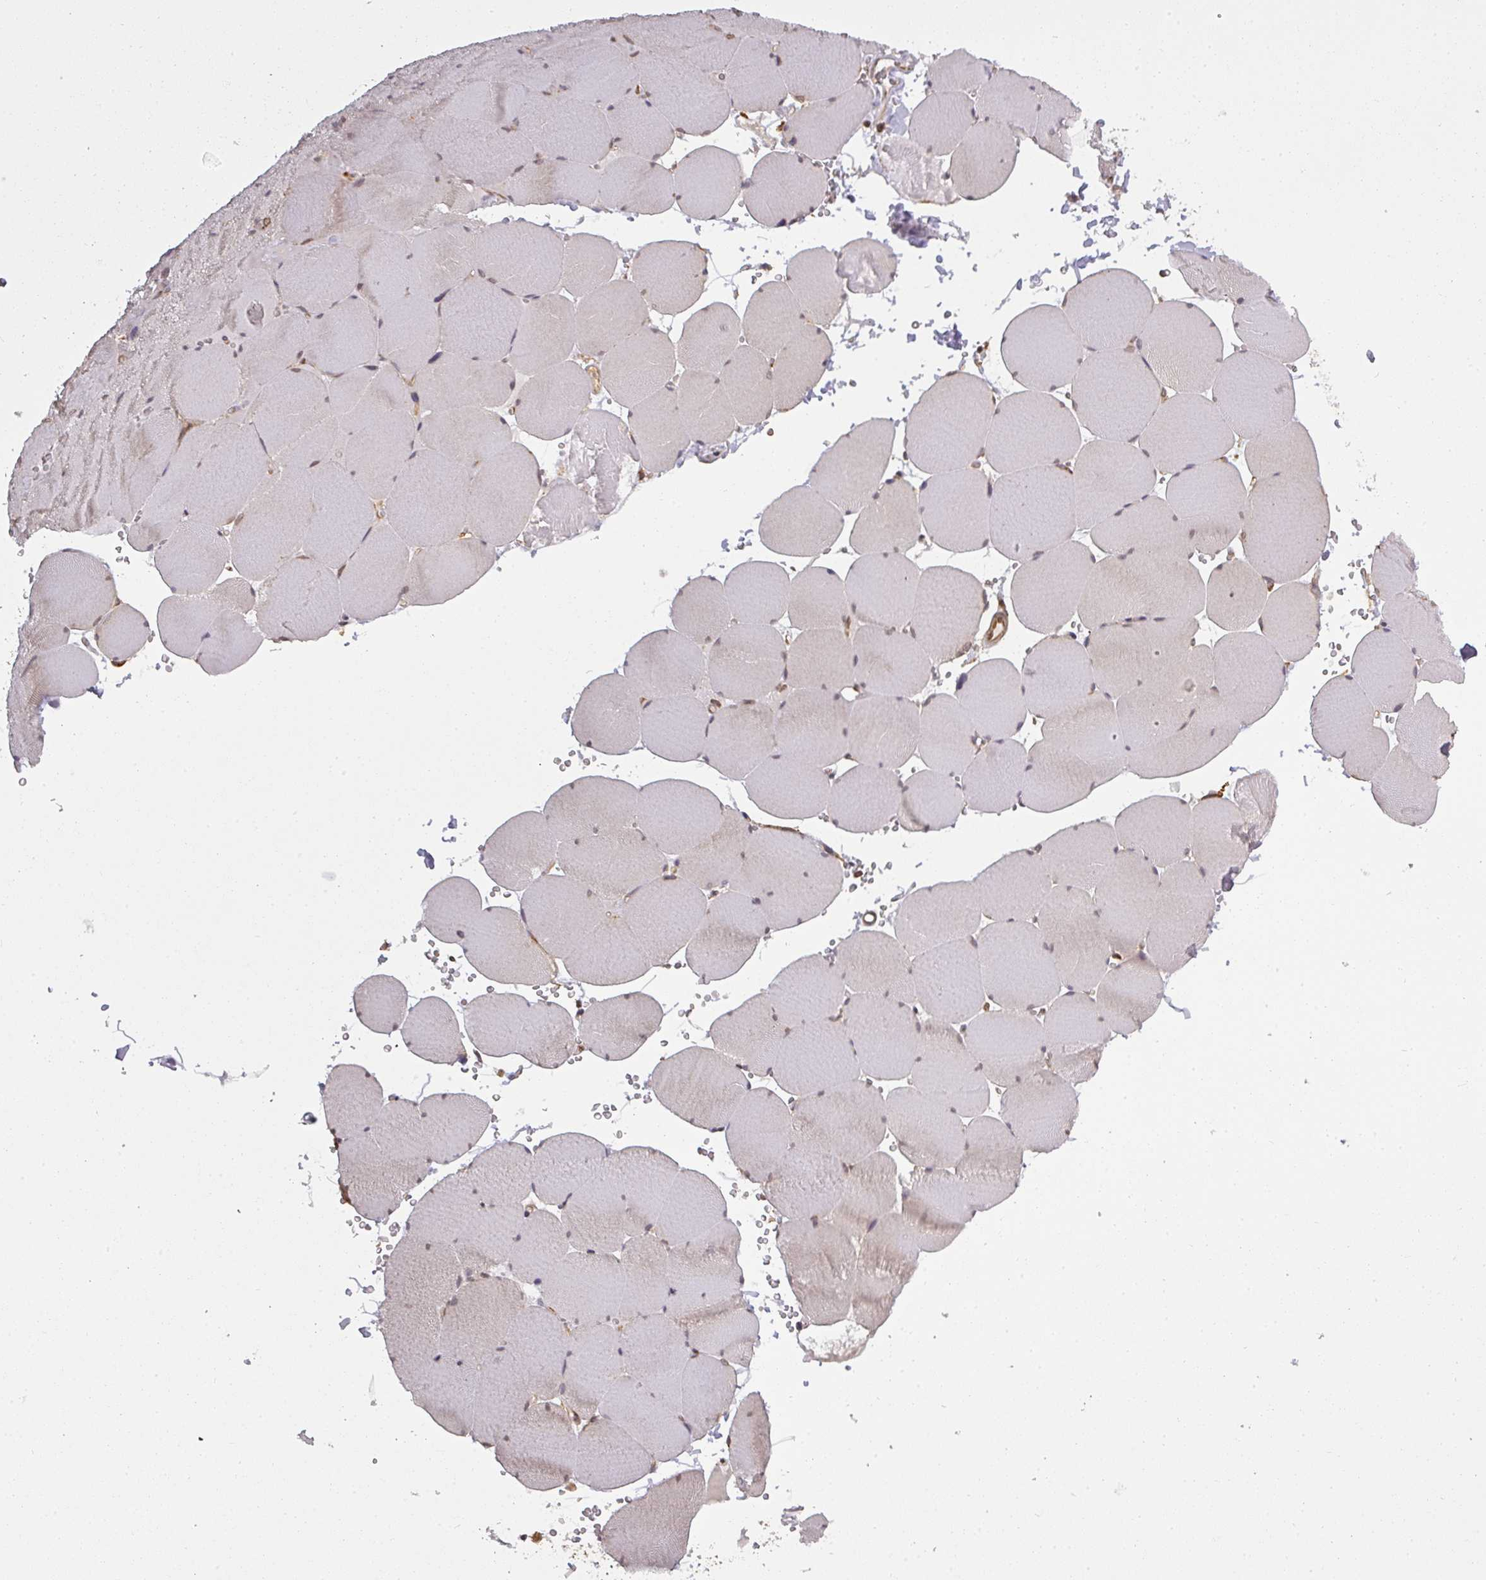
{"staining": {"intensity": "negative", "quantity": "none", "location": "none"}, "tissue": "skeletal muscle", "cell_type": "Myocytes", "image_type": "normal", "snomed": [{"axis": "morphology", "description": "Normal tissue, NOS"}, {"axis": "topography", "description": "Skeletal muscle"}, {"axis": "topography", "description": "Head-Neck"}], "caption": "IHC image of normal skeletal muscle: human skeletal muscle stained with DAB (3,3'-diaminobenzidine) displays no significant protein positivity in myocytes.", "gene": "PPP6R3", "patient": {"sex": "male", "age": 66}}